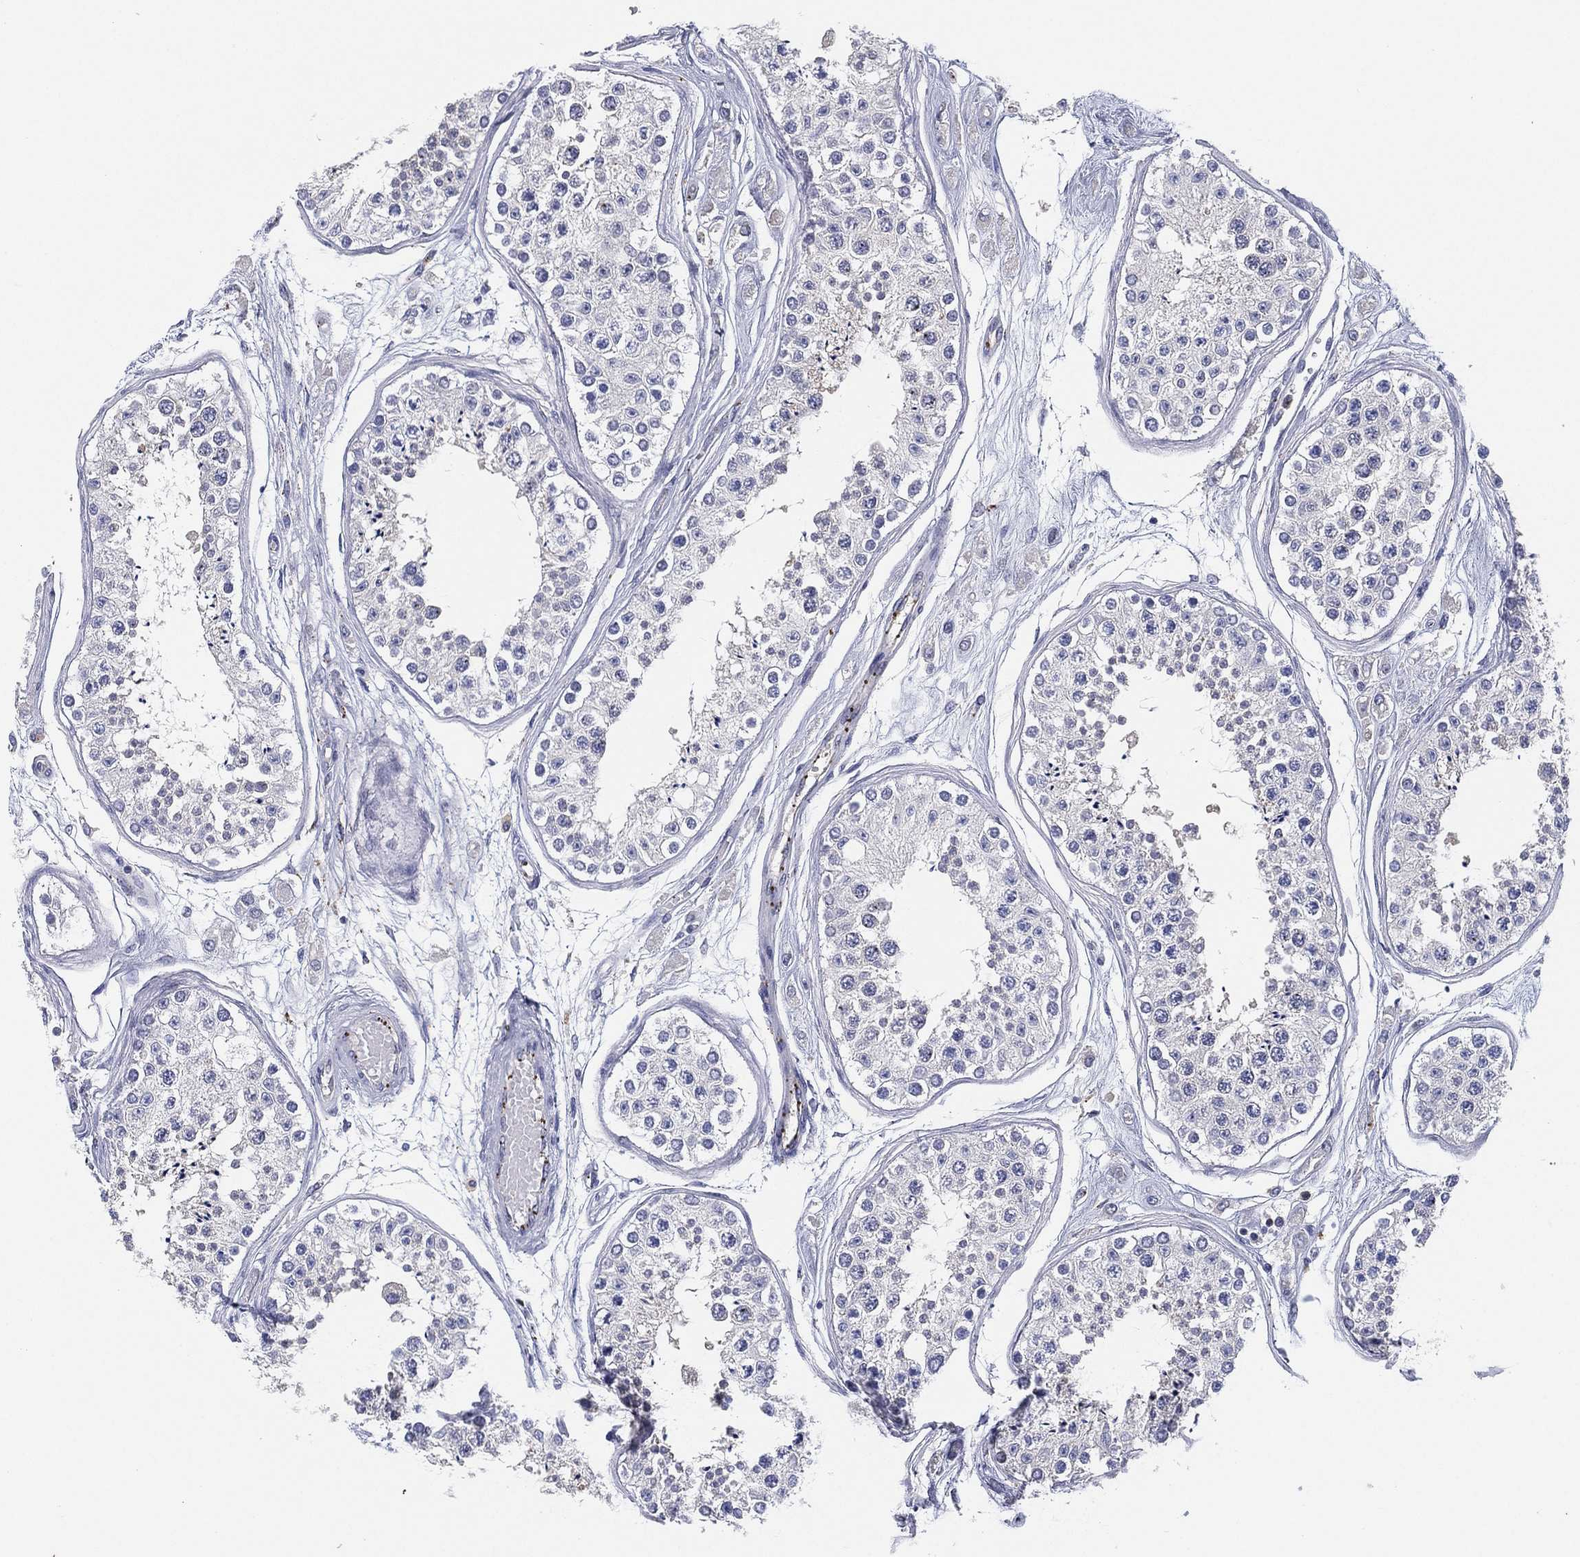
{"staining": {"intensity": "negative", "quantity": "none", "location": "none"}, "tissue": "testis", "cell_type": "Cells in seminiferous ducts", "image_type": "normal", "snomed": [{"axis": "morphology", "description": "Normal tissue, NOS"}, {"axis": "topography", "description": "Testis"}], "caption": "Immunohistochemical staining of benign testis reveals no significant staining in cells in seminiferous ducts.", "gene": "PLAC8", "patient": {"sex": "male", "age": 25}}